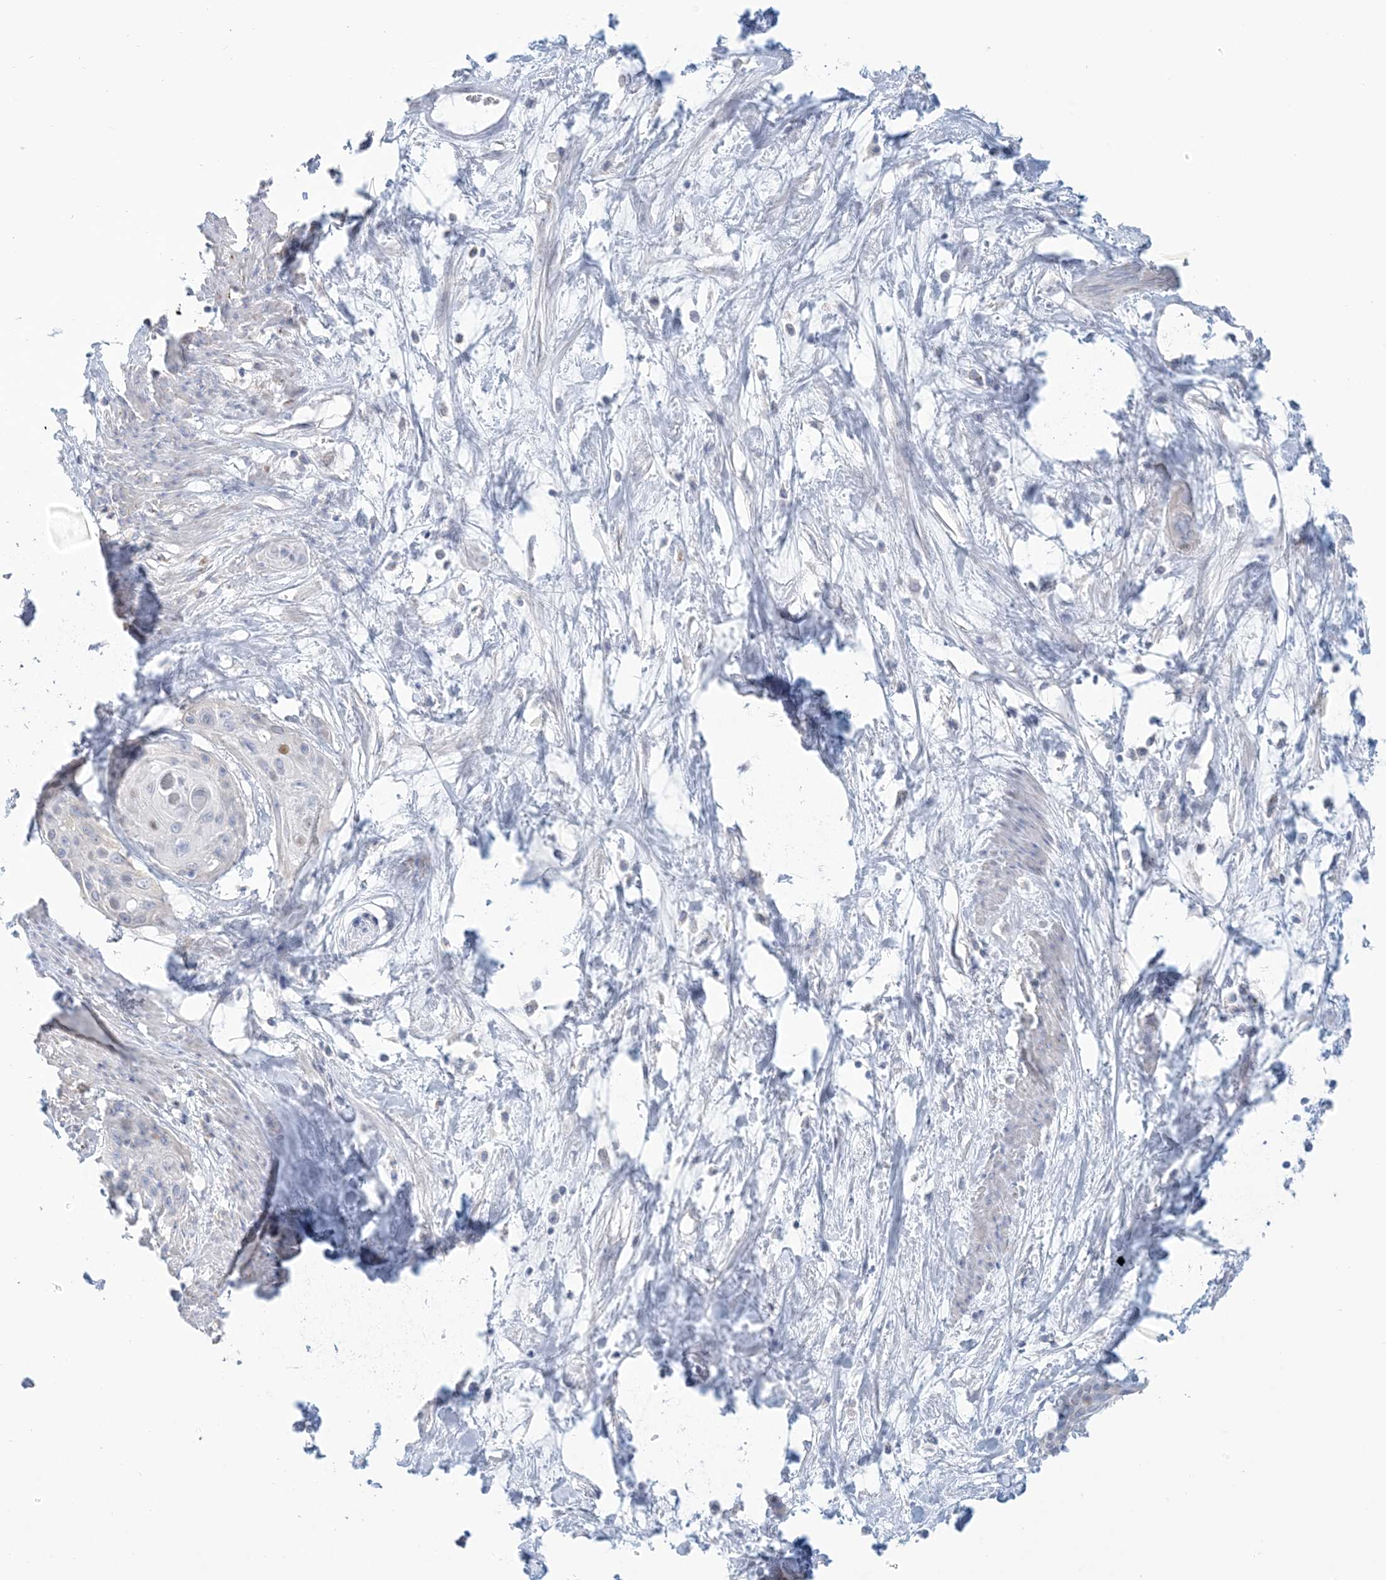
{"staining": {"intensity": "negative", "quantity": "none", "location": "none"}, "tissue": "cervical cancer", "cell_type": "Tumor cells", "image_type": "cancer", "snomed": [{"axis": "morphology", "description": "Squamous cell carcinoma, NOS"}, {"axis": "topography", "description": "Cervix"}], "caption": "Protein analysis of cervical cancer shows no significant positivity in tumor cells. (Brightfield microscopy of DAB (3,3'-diaminobenzidine) immunohistochemistry (IHC) at high magnification).", "gene": "MTHFD2L", "patient": {"sex": "female", "age": 57}}